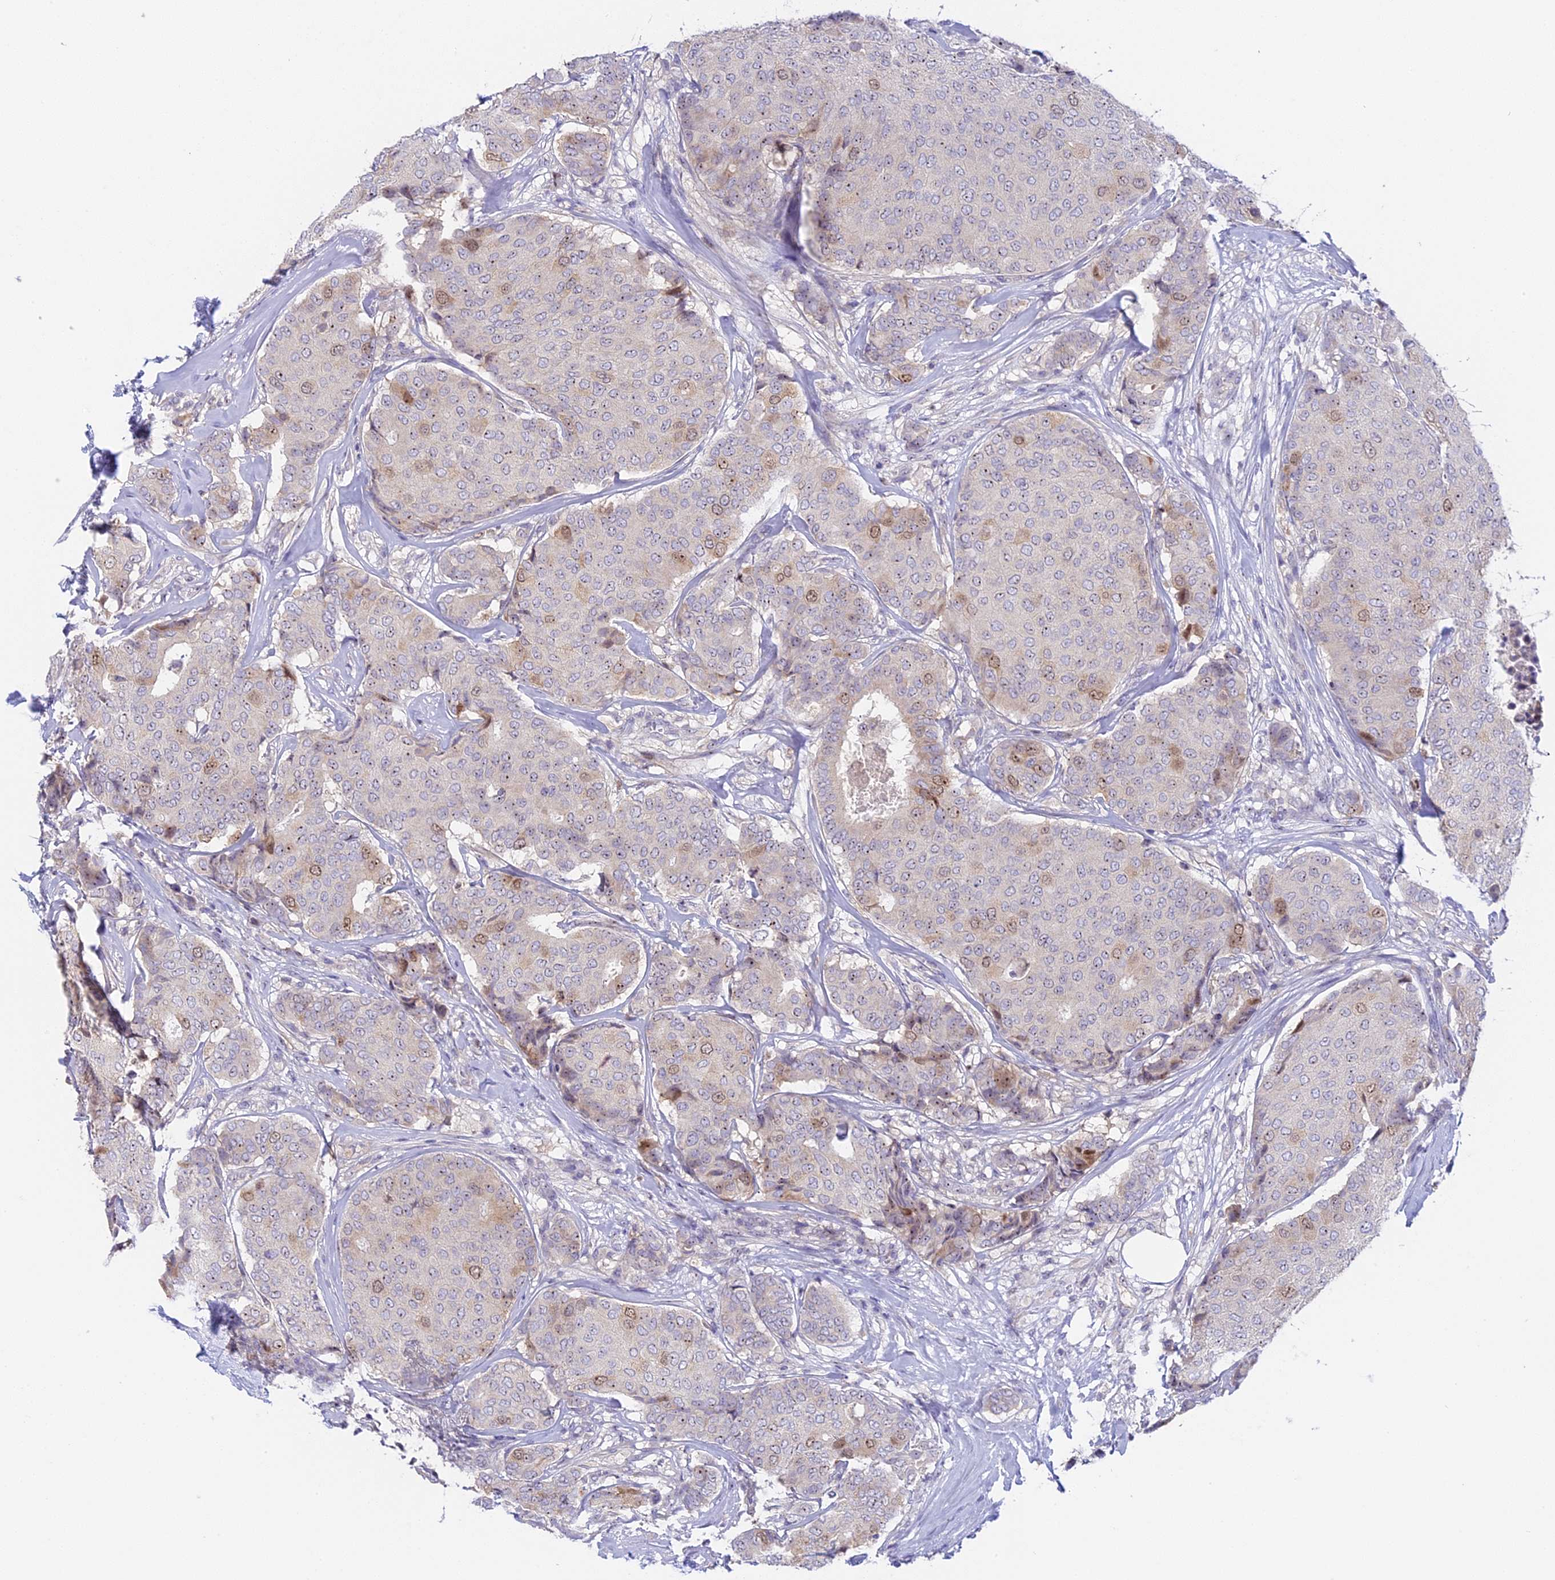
{"staining": {"intensity": "moderate", "quantity": "<25%", "location": "nuclear"}, "tissue": "breast cancer", "cell_type": "Tumor cells", "image_type": "cancer", "snomed": [{"axis": "morphology", "description": "Duct carcinoma"}, {"axis": "topography", "description": "Breast"}], "caption": "IHC staining of breast infiltrating ductal carcinoma, which demonstrates low levels of moderate nuclear staining in approximately <25% of tumor cells indicating moderate nuclear protein staining. The staining was performed using DAB (3,3'-diaminobenzidine) (brown) for protein detection and nuclei were counterstained in hematoxylin (blue).", "gene": "RAD51", "patient": {"sex": "female", "age": 75}}